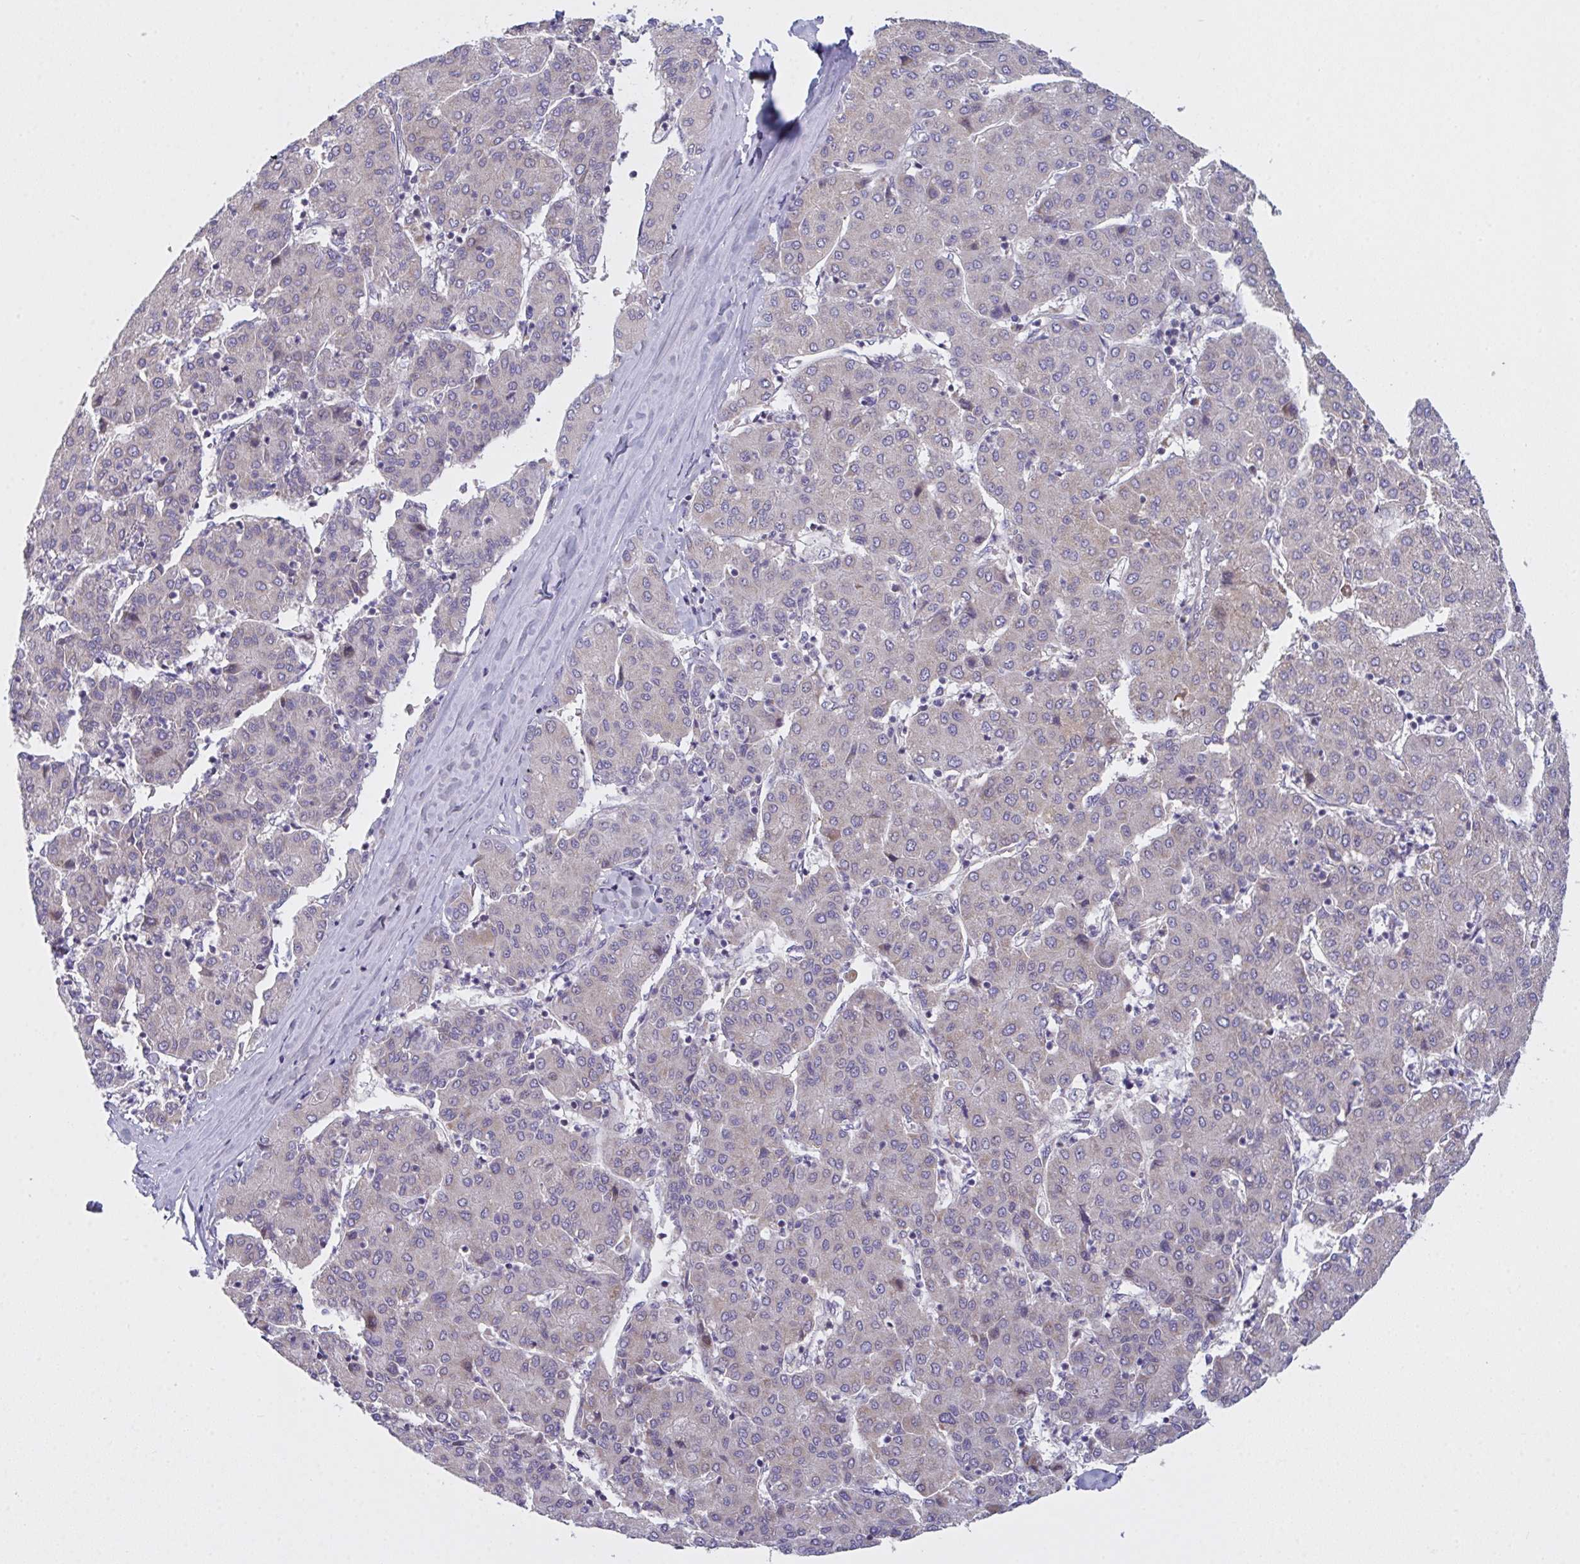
{"staining": {"intensity": "negative", "quantity": "none", "location": "none"}, "tissue": "liver cancer", "cell_type": "Tumor cells", "image_type": "cancer", "snomed": [{"axis": "morphology", "description": "Carcinoma, Hepatocellular, NOS"}, {"axis": "topography", "description": "Liver"}], "caption": "Tumor cells are negative for brown protein staining in liver cancer. (Stains: DAB IHC with hematoxylin counter stain, Microscopy: brightfield microscopy at high magnification).", "gene": "MRPS2", "patient": {"sex": "male", "age": 65}}